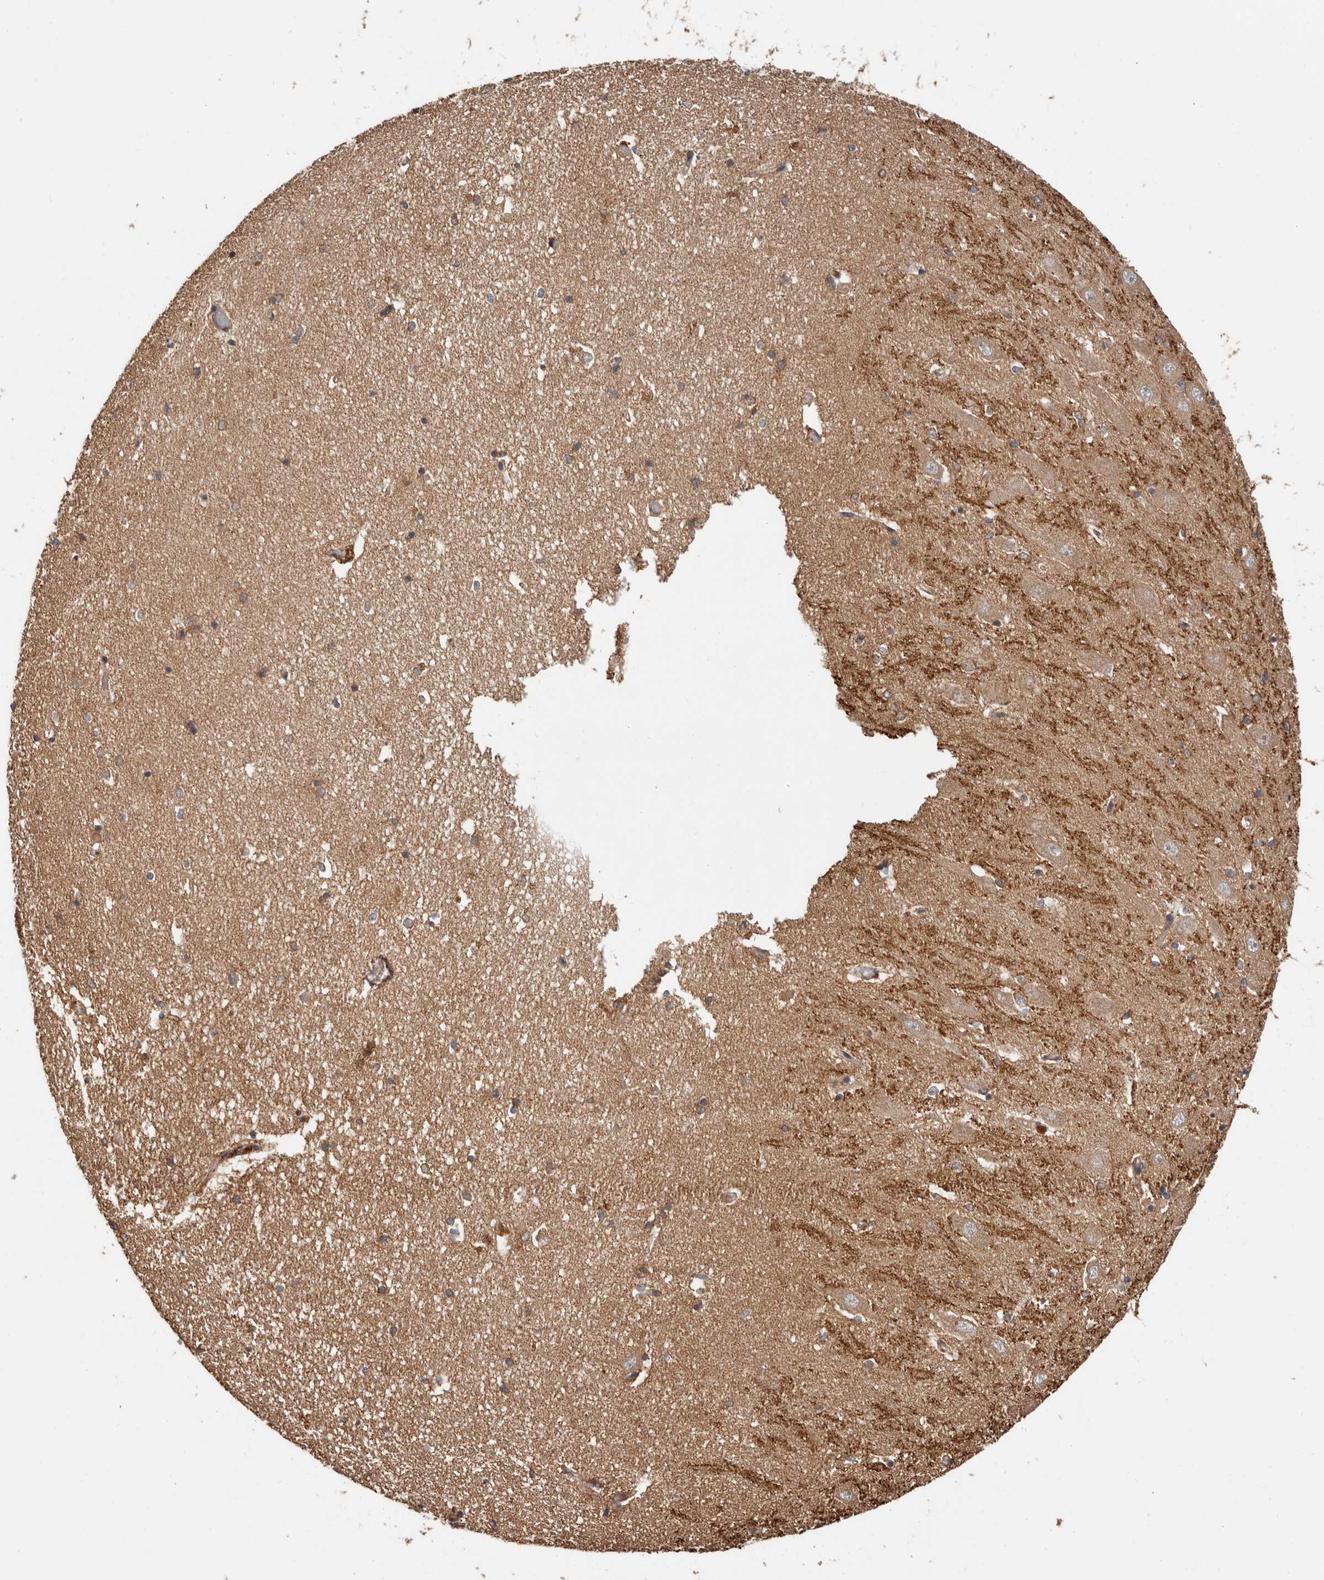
{"staining": {"intensity": "moderate", "quantity": "25%-75%", "location": "cytoplasmic/membranous"}, "tissue": "hippocampus", "cell_type": "Glial cells", "image_type": "normal", "snomed": [{"axis": "morphology", "description": "Normal tissue, NOS"}, {"axis": "topography", "description": "Hippocampus"}], "caption": "Moderate cytoplasmic/membranous expression for a protein is seen in about 25%-75% of glial cells of normal hippocampus using immunohistochemistry (IHC).", "gene": "RSPO2", "patient": {"sex": "male", "age": 45}}